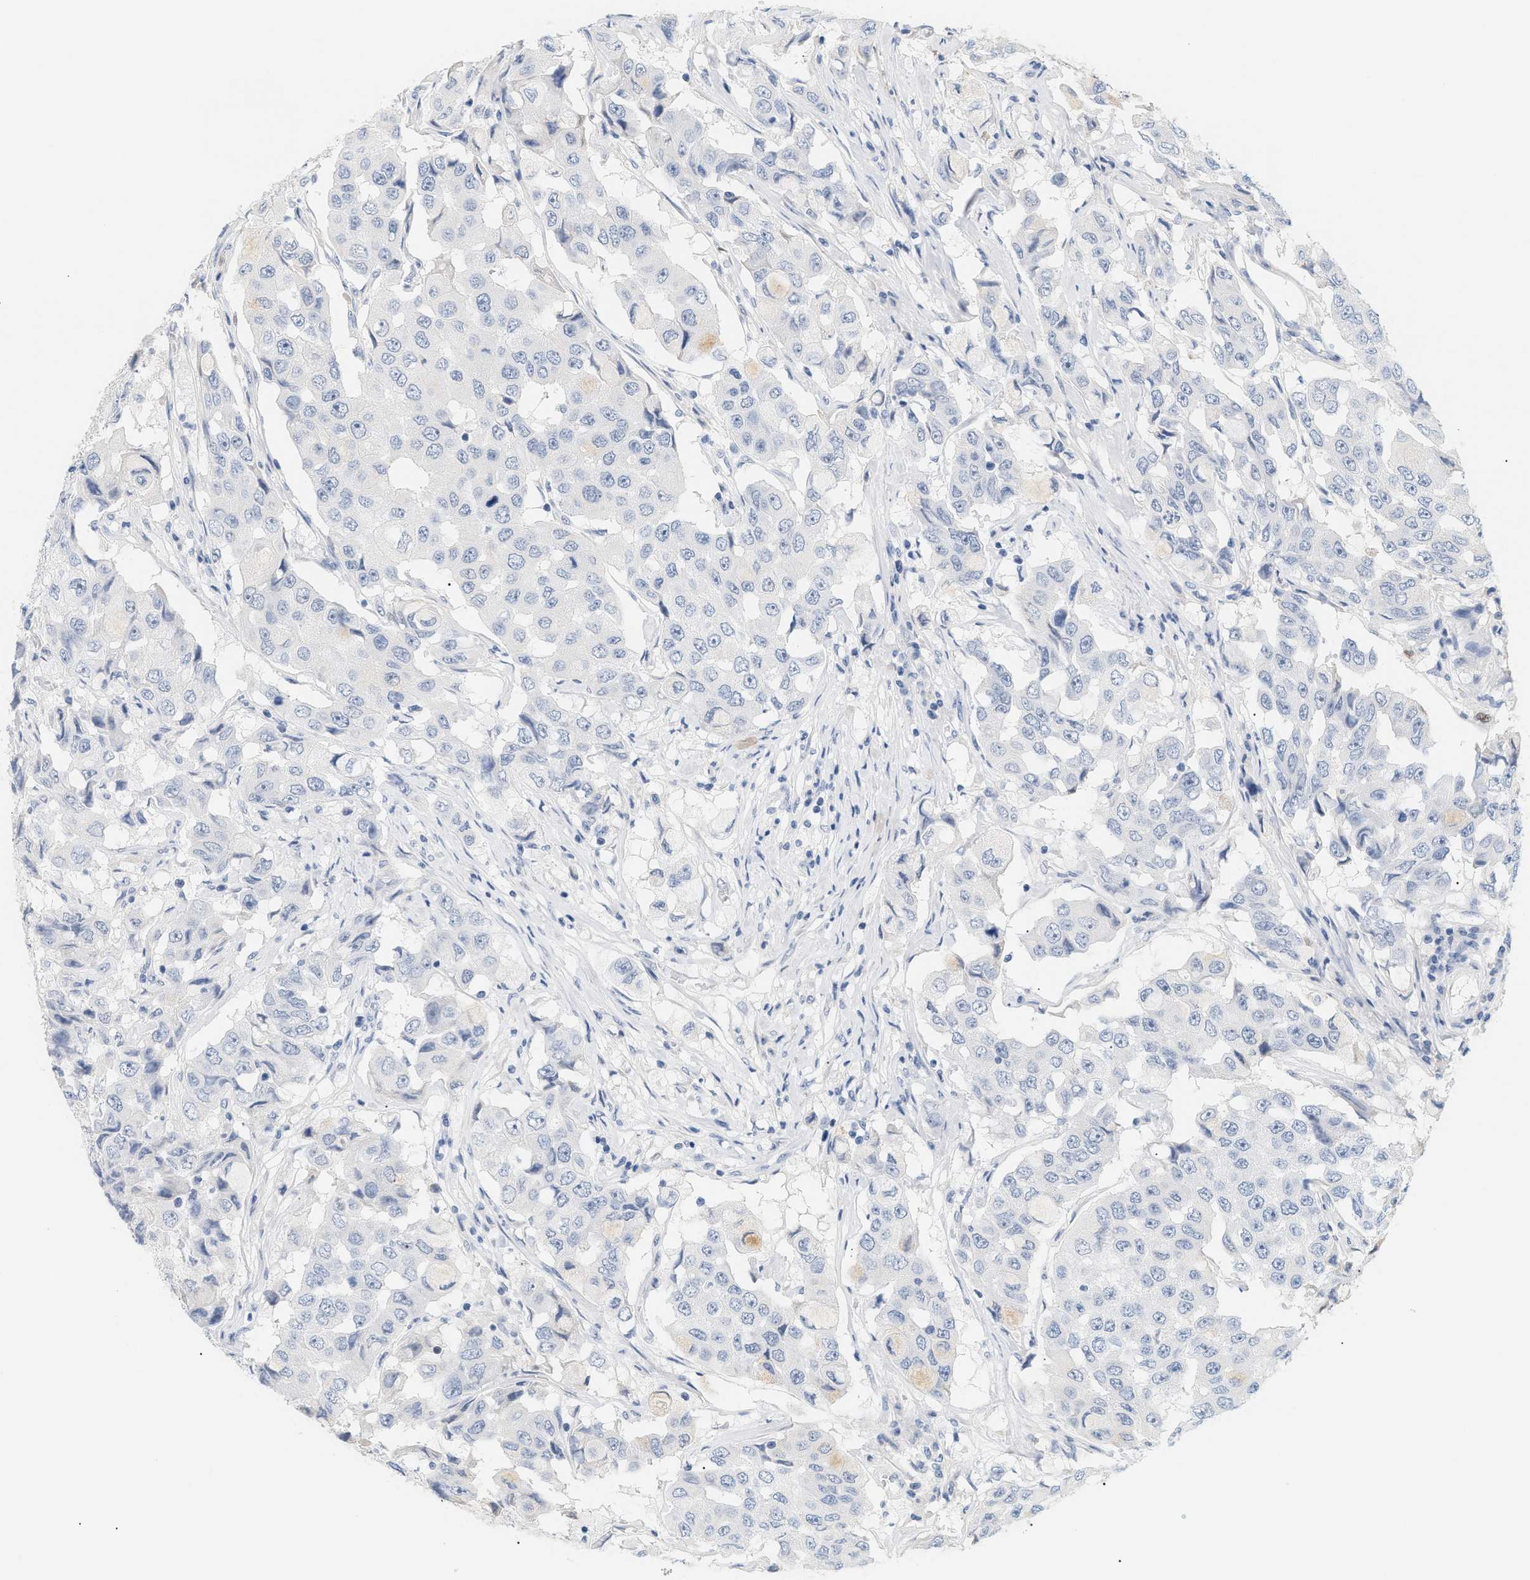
{"staining": {"intensity": "negative", "quantity": "none", "location": "none"}, "tissue": "breast cancer", "cell_type": "Tumor cells", "image_type": "cancer", "snomed": [{"axis": "morphology", "description": "Duct carcinoma"}, {"axis": "topography", "description": "Breast"}], "caption": "Photomicrograph shows no protein staining in tumor cells of breast invasive ductal carcinoma tissue.", "gene": "CFH", "patient": {"sex": "female", "age": 27}}